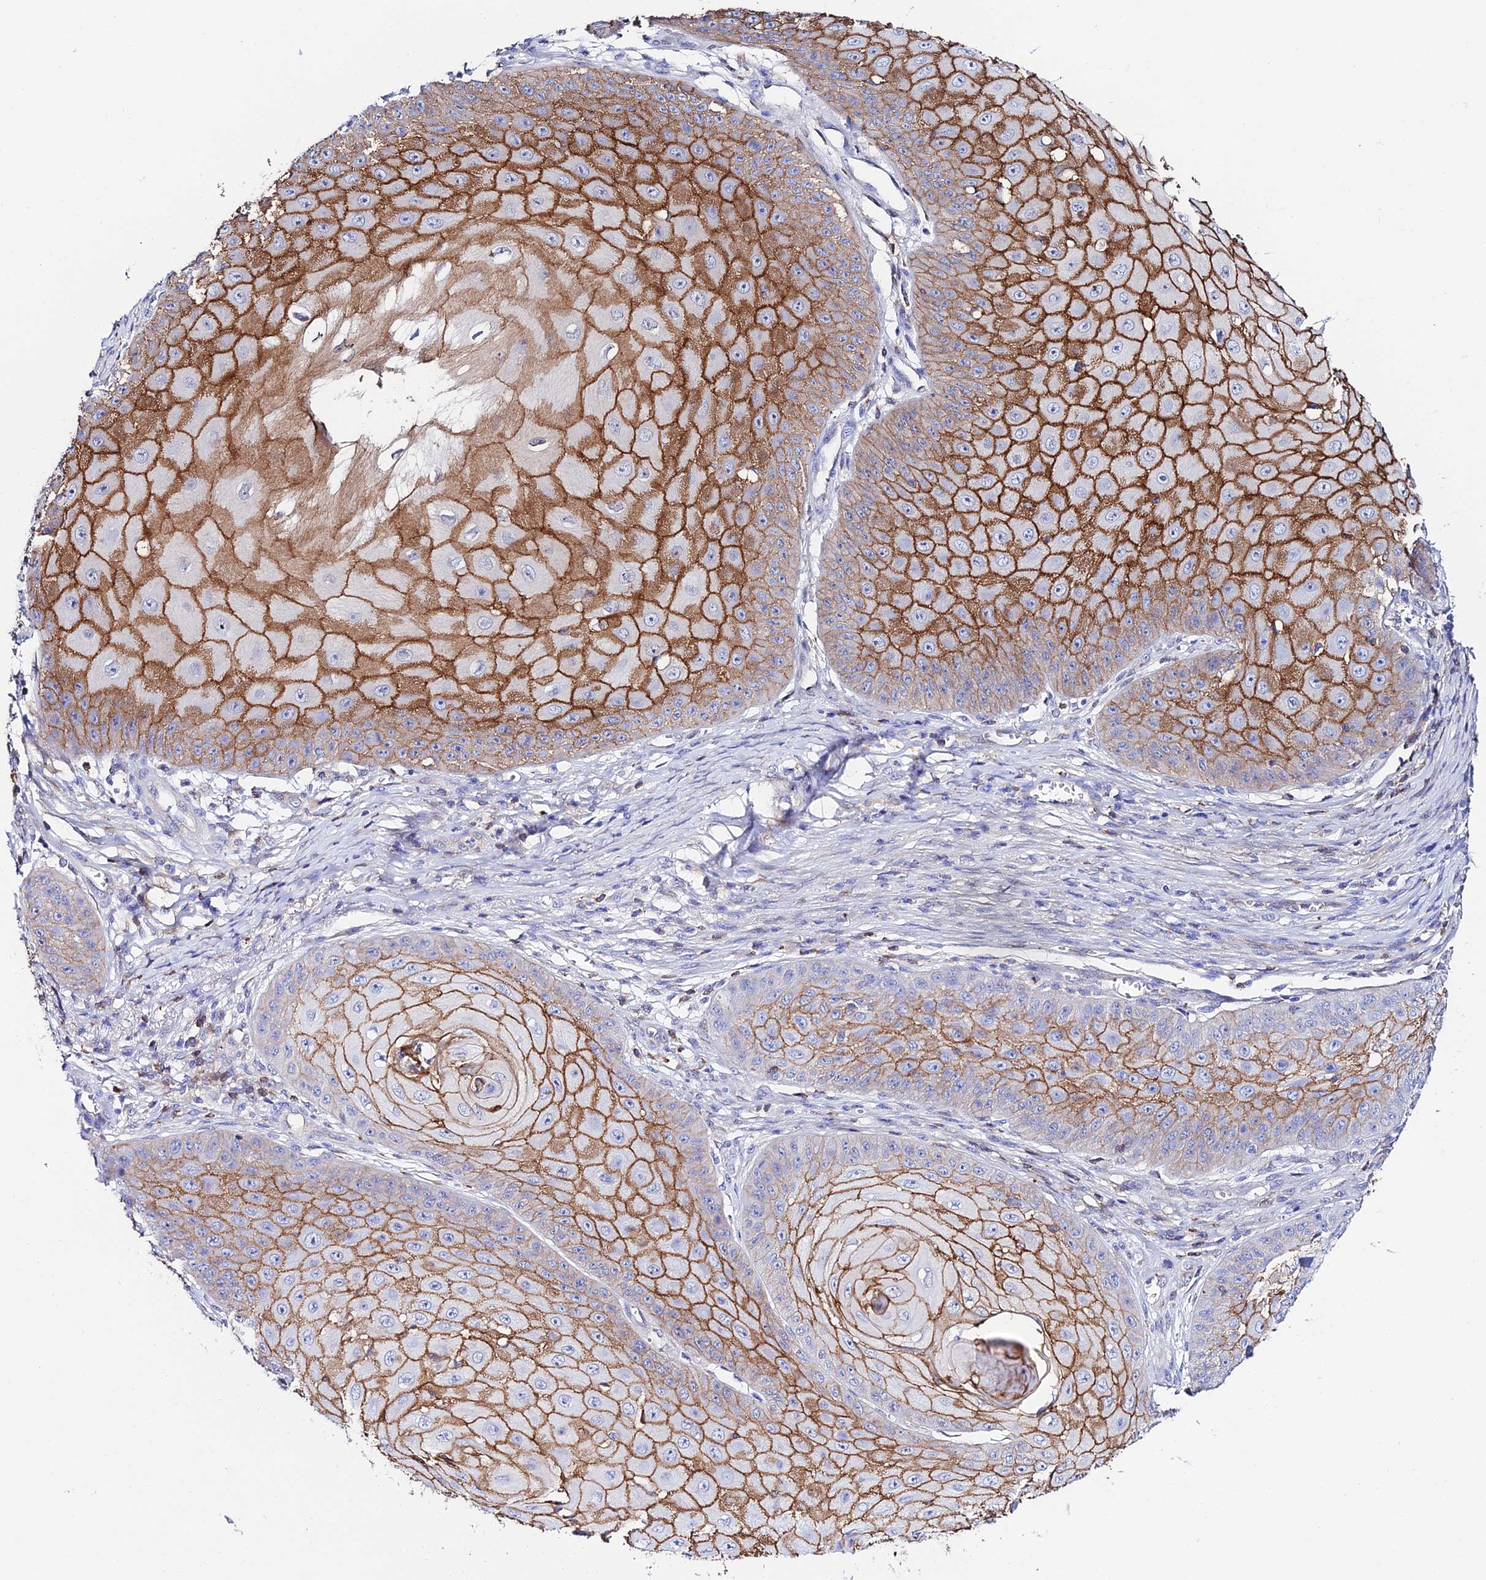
{"staining": {"intensity": "moderate", "quantity": "25%-75%", "location": "cytoplasmic/membranous"}, "tissue": "skin cancer", "cell_type": "Tumor cells", "image_type": "cancer", "snomed": [{"axis": "morphology", "description": "Squamous cell carcinoma, NOS"}, {"axis": "topography", "description": "Skin"}], "caption": "Immunohistochemical staining of skin cancer (squamous cell carcinoma) reveals medium levels of moderate cytoplasmic/membranous staining in about 25%-75% of tumor cells.", "gene": "S100A16", "patient": {"sex": "male", "age": 70}}